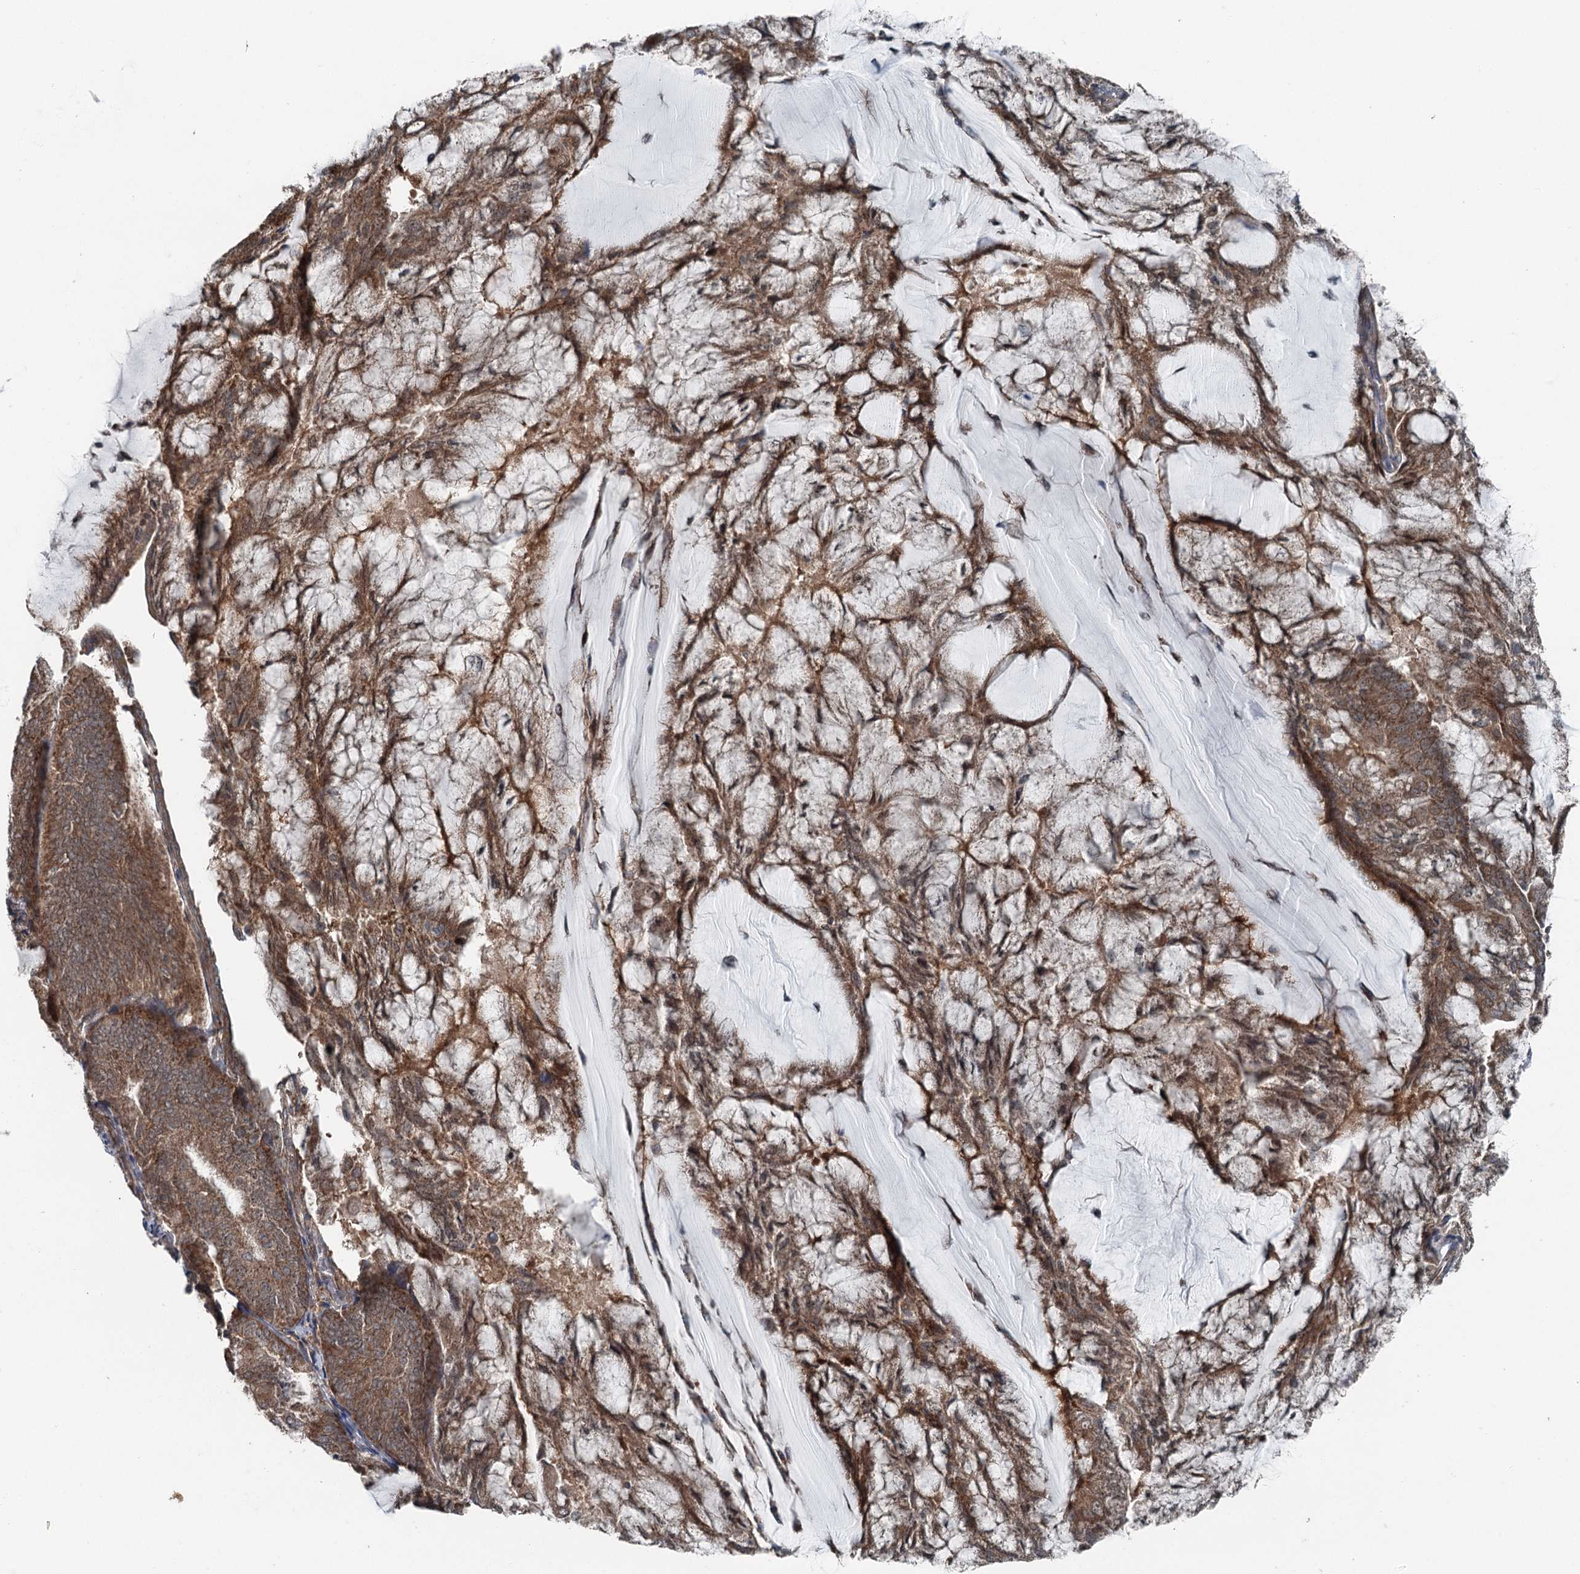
{"staining": {"intensity": "moderate", "quantity": ">75%", "location": "cytoplasmic/membranous"}, "tissue": "endometrial cancer", "cell_type": "Tumor cells", "image_type": "cancer", "snomed": [{"axis": "morphology", "description": "Adenocarcinoma, NOS"}, {"axis": "topography", "description": "Endometrium"}], "caption": "Protein expression analysis of adenocarcinoma (endometrial) displays moderate cytoplasmic/membranous positivity in about >75% of tumor cells.", "gene": "WAPL", "patient": {"sex": "female", "age": 81}}